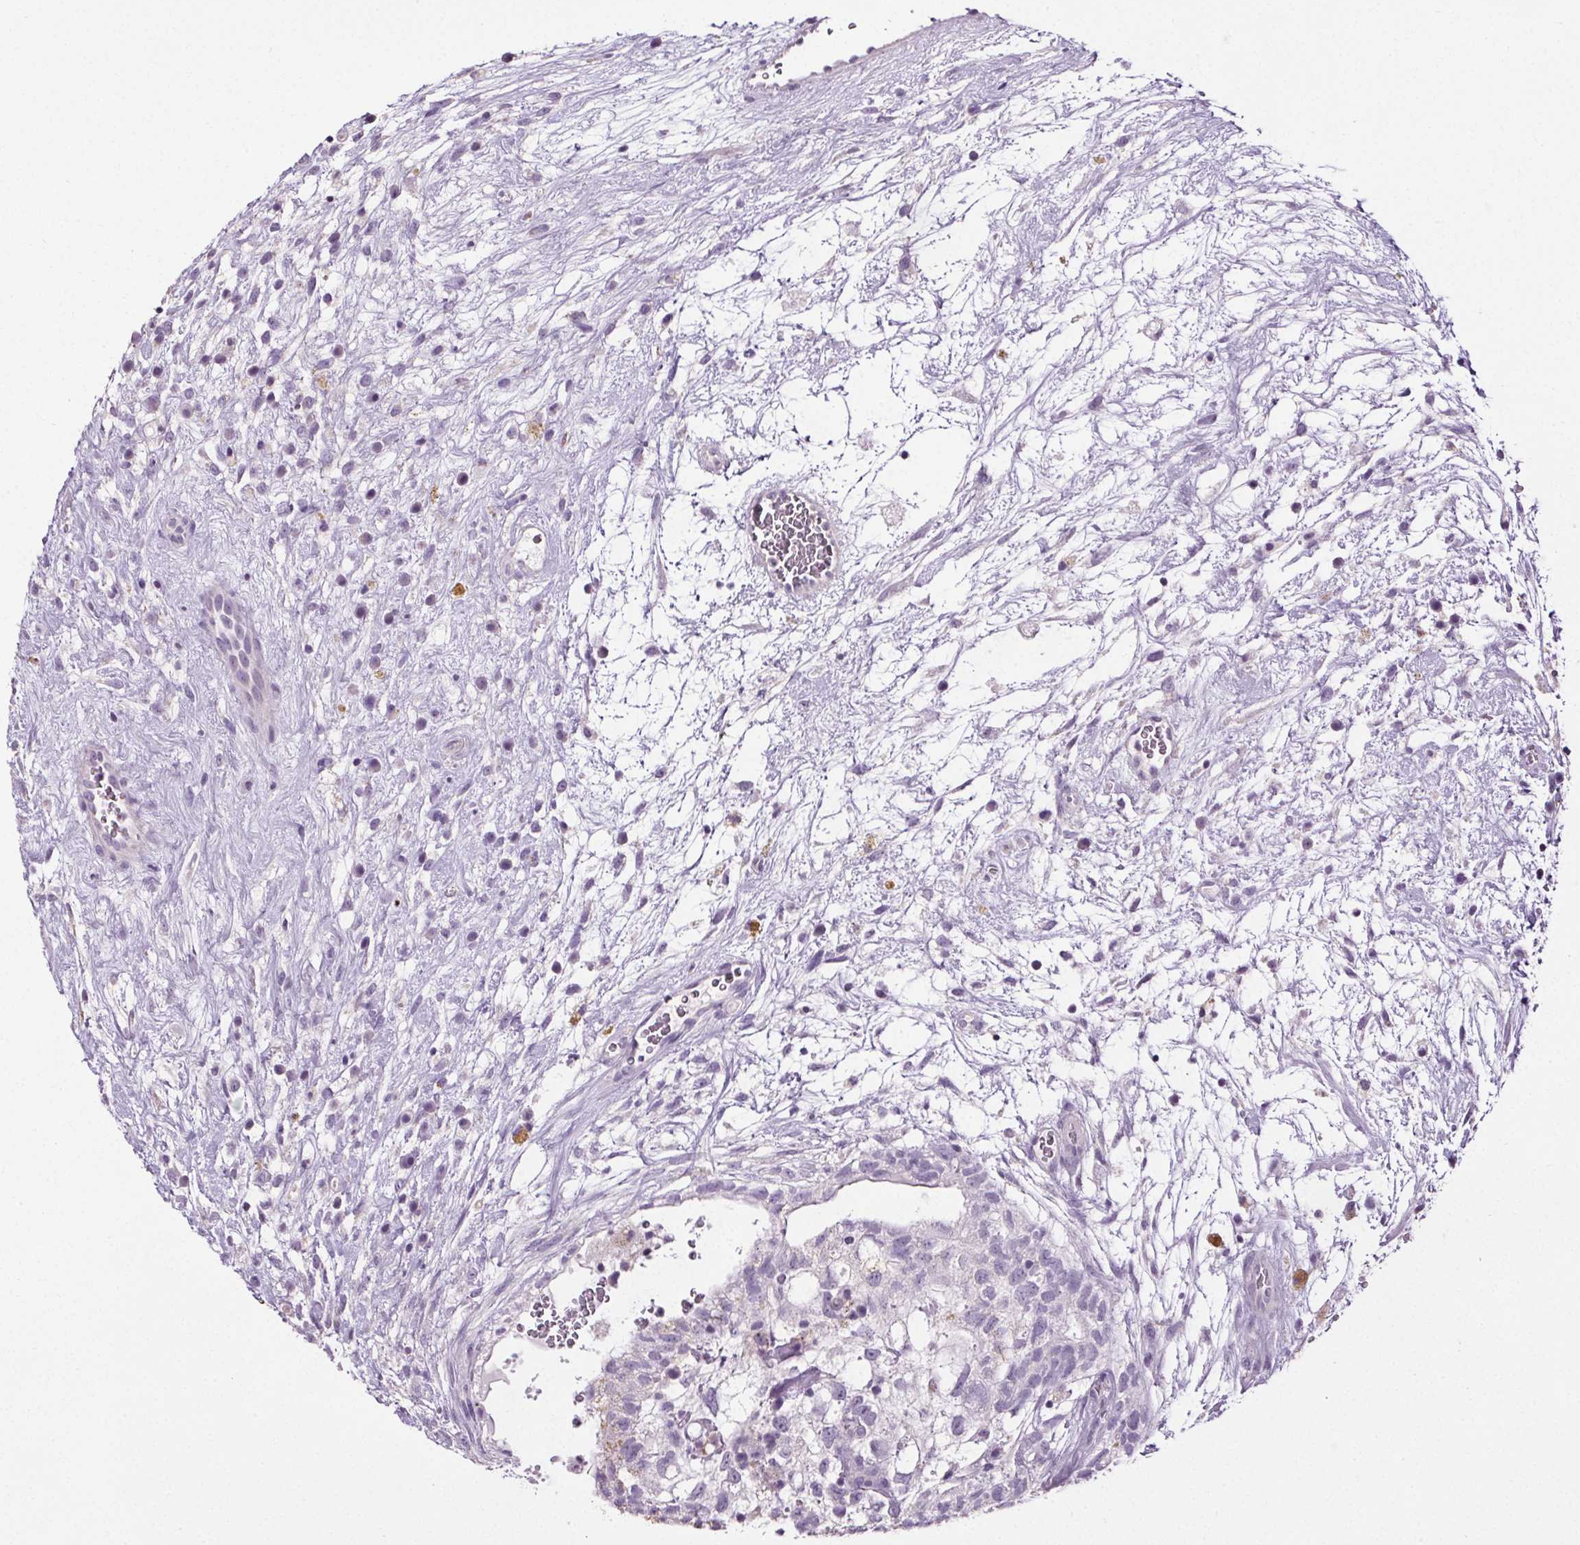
{"staining": {"intensity": "negative", "quantity": "none", "location": "none"}, "tissue": "testis cancer", "cell_type": "Tumor cells", "image_type": "cancer", "snomed": [{"axis": "morphology", "description": "Normal tissue, NOS"}, {"axis": "morphology", "description": "Carcinoma, Embryonal, NOS"}, {"axis": "topography", "description": "Testis"}], "caption": "Human testis cancer (embryonal carcinoma) stained for a protein using immunohistochemistry (IHC) exhibits no staining in tumor cells.", "gene": "GPIHBP1", "patient": {"sex": "male", "age": 32}}